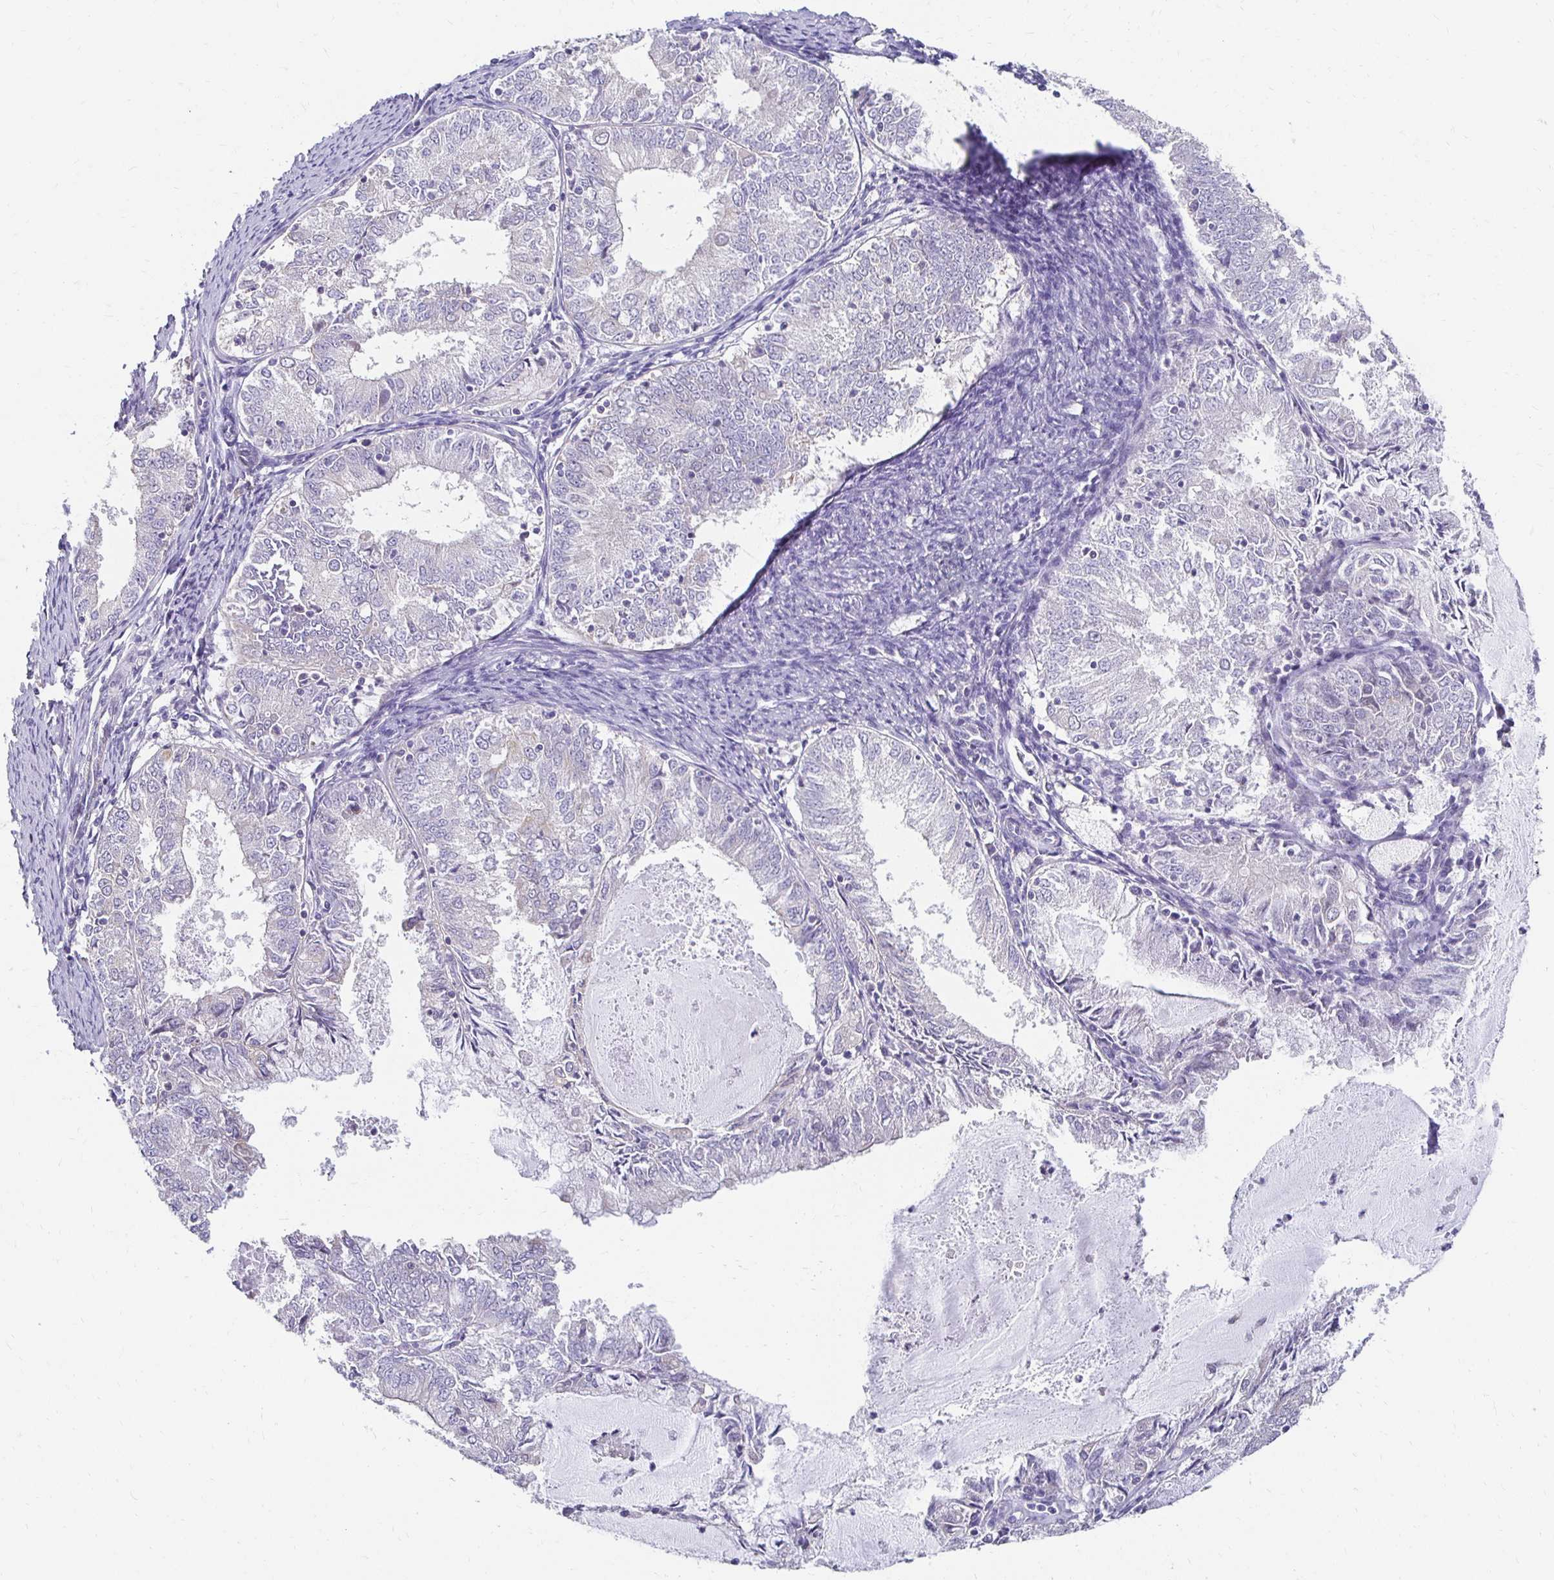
{"staining": {"intensity": "negative", "quantity": "none", "location": "none"}, "tissue": "endometrial cancer", "cell_type": "Tumor cells", "image_type": "cancer", "snomed": [{"axis": "morphology", "description": "Adenocarcinoma, NOS"}, {"axis": "topography", "description": "Endometrium"}], "caption": "Immunohistochemical staining of human endometrial adenocarcinoma reveals no significant staining in tumor cells.", "gene": "AKAP6", "patient": {"sex": "female", "age": 57}}